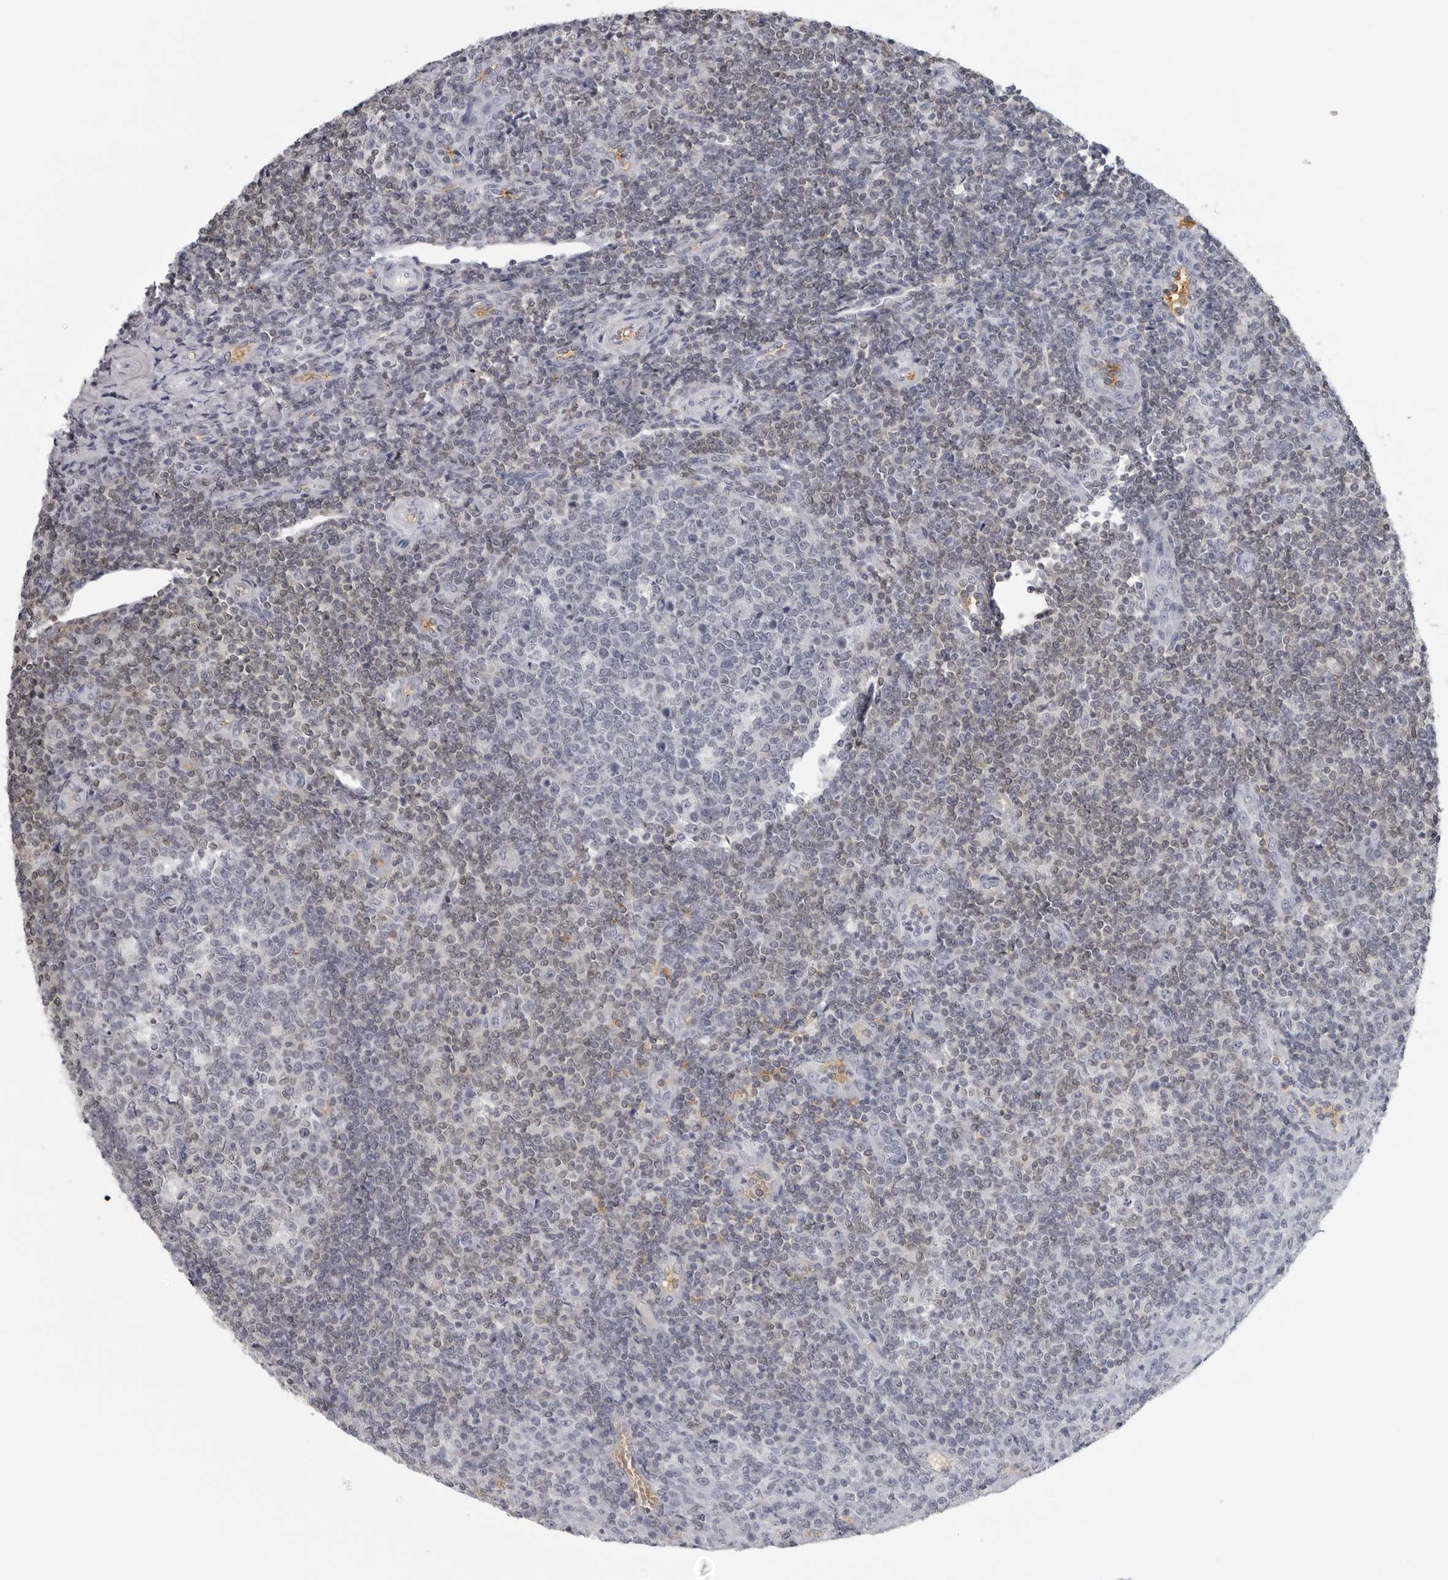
{"staining": {"intensity": "negative", "quantity": "none", "location": "none"}, "tissue": "tonsil", "cell_type": "Germinal center cells", "image_type": "normal", "snomed": [{"axis": "morphology", "description": "Normal tissue, NOS"}, {"axis": "topography", "description": "Tonsil"}], "caption": "This histopathology image is of normal tonsil stained with immunohistochemistry (IHC) to label a protein in brown with the nuclei are counter-stained blue. There is no positivity in germinal center cells.", "gene": "EPB41", "patient": {"sex": "female", "age": 19}}